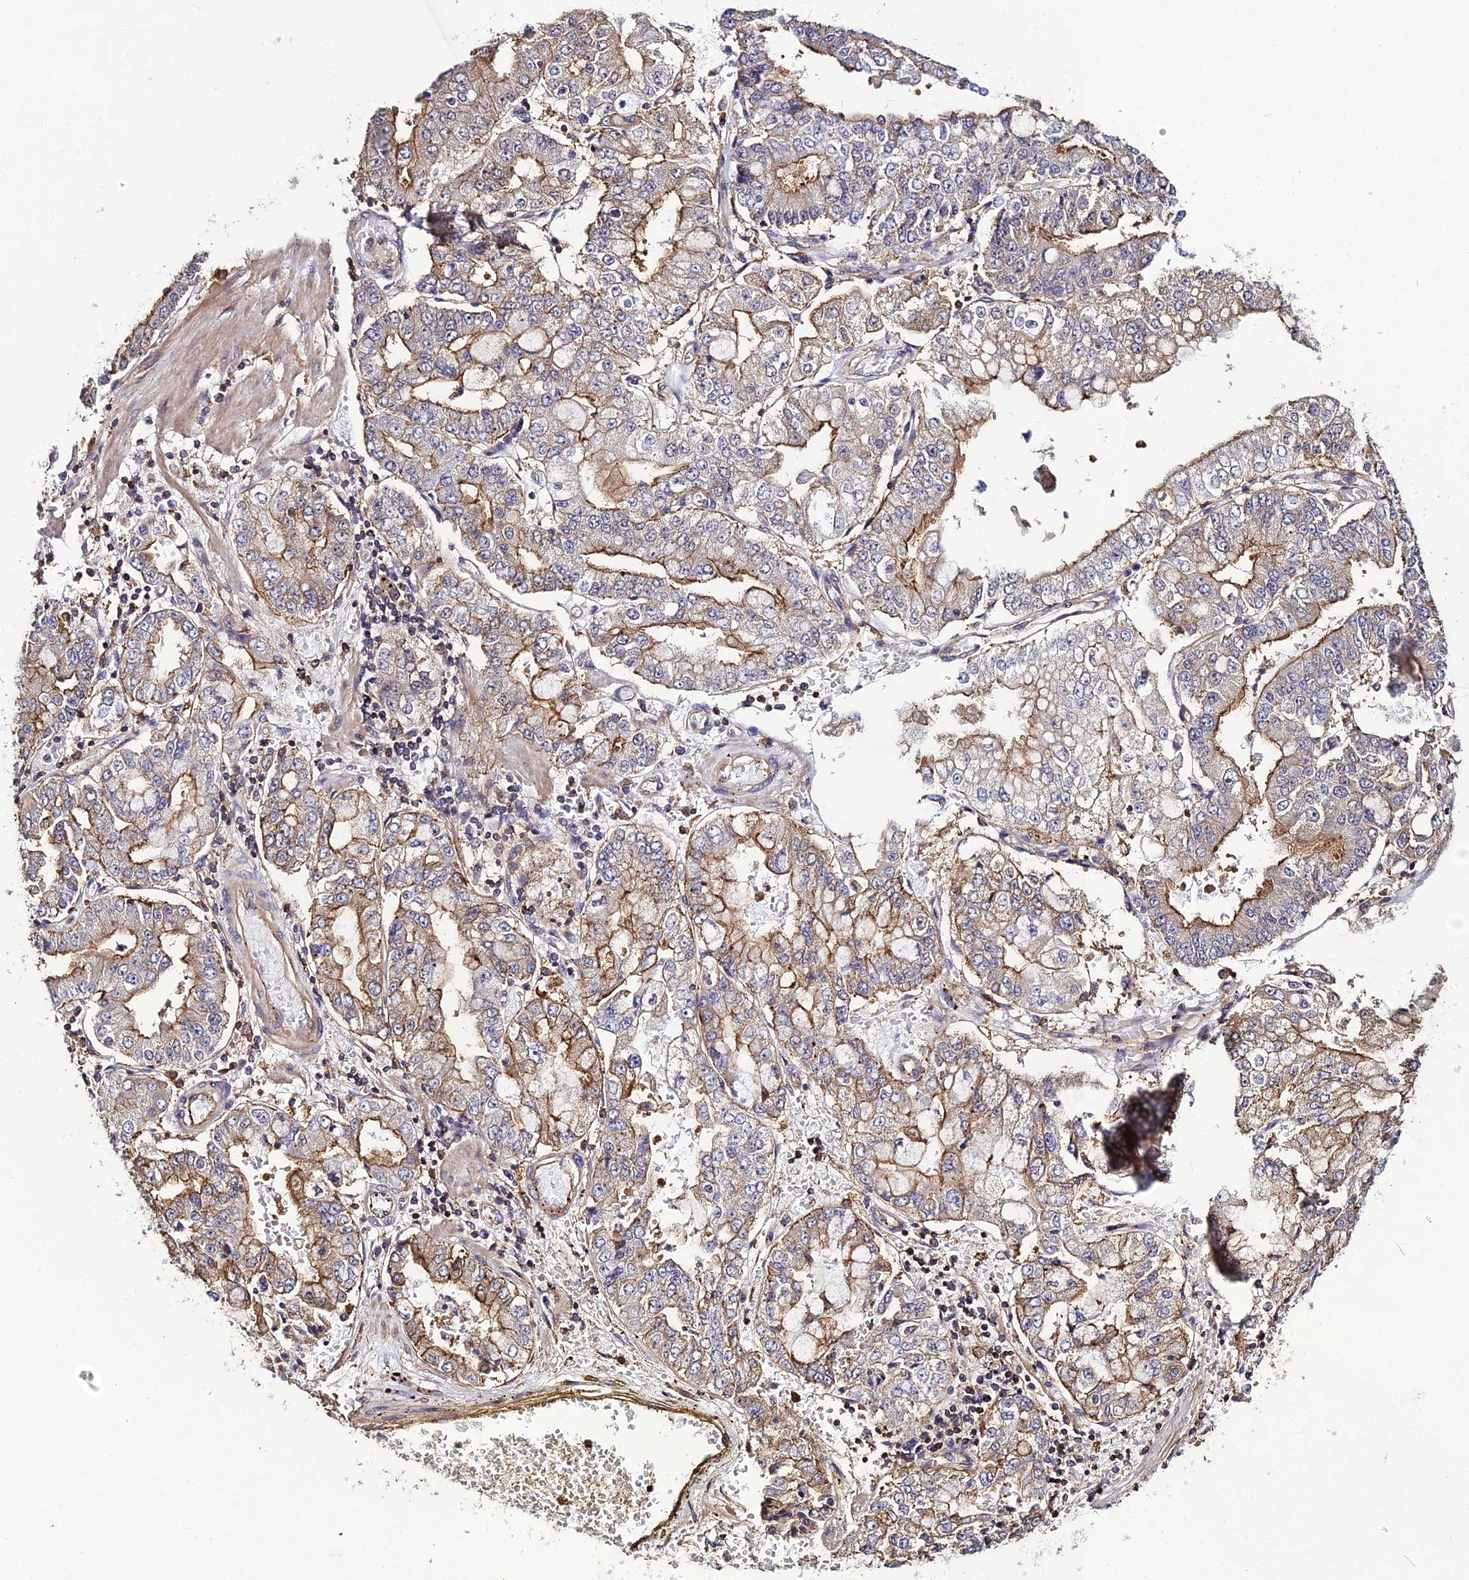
{"staining": {"intensity": "moderate", "quantity": "25%-75%", "location": "cytoplasmic/membranous"}, "tissue": "stomach cancer", "cell_type": "Tumor cells", "image_type": "cancer", "snomed": [{"axis": "morphology", "description": "Adenocarcinoma, NOS"}, {"axis": "topography", "description": "Stomach"}], "caption": "Moderate cytoplasmic/membranous protein staining is appreciated in approximately 25%-75% of tumor cells in stomach cancer (adenocarcinoma). (DAB (3,3'-diaminobenzidine) IHC, brown staining for protein, blue staining for nuclei).", "gene": "USP17L15", "patient": {"sex": "male", "age": 76}}